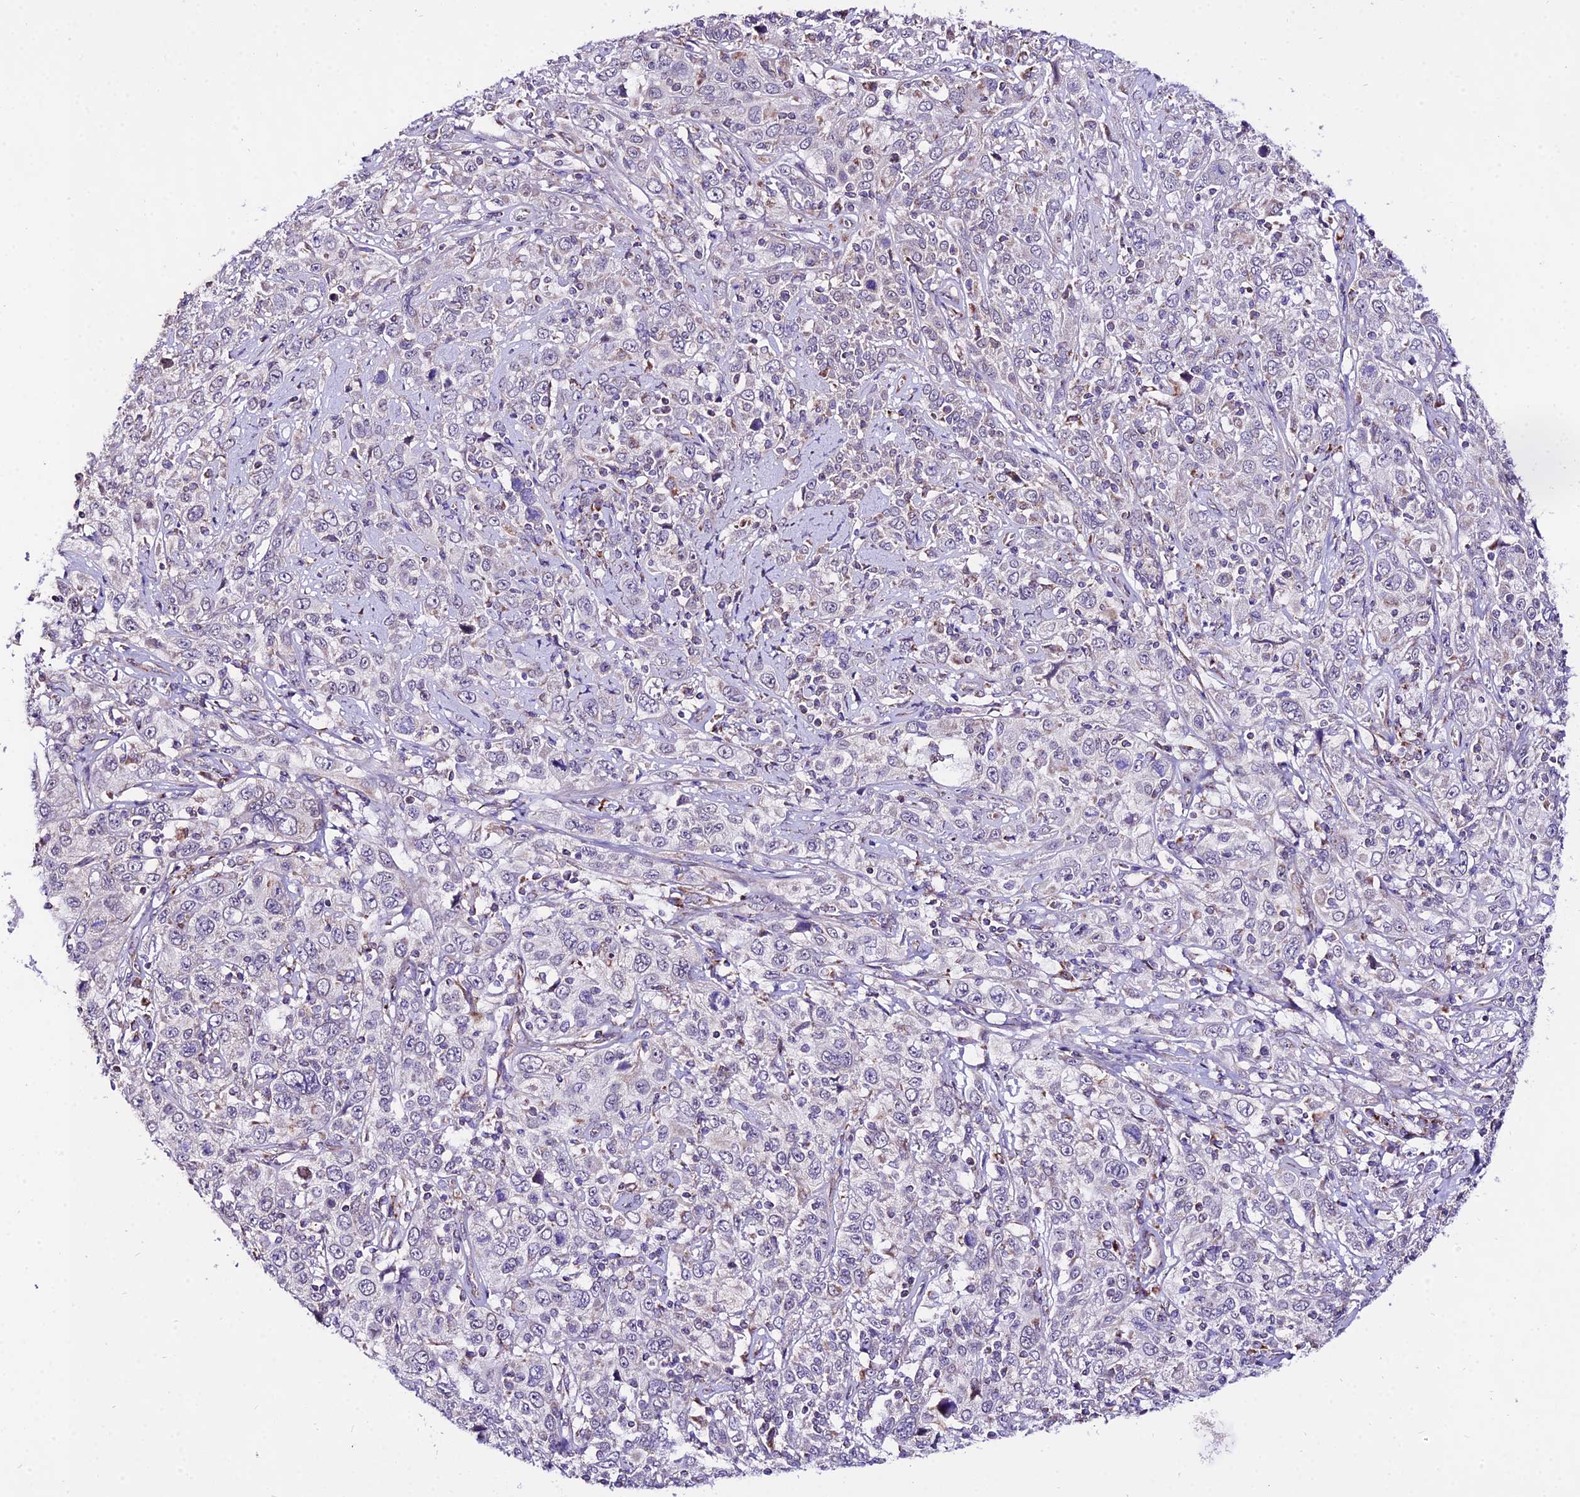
{"staining": {"intensity": "negative", "quantity": "none", "location": "none"}, "tissue": "cervical cancer", "cell_type": "Tumor cells", "image_type": "cancer", "snomed": [{"axis": "morphology", "description": "Squamous cell carcinoma, NOS"}, {"axis": "topography", "description": "Cervix"}], "caption": "The photomicrograph demonstrates no significant staining in tumor cells of cervical cancer.", "gene": "ATP5PB", "patient": {"sex": "female", "age": 46}}